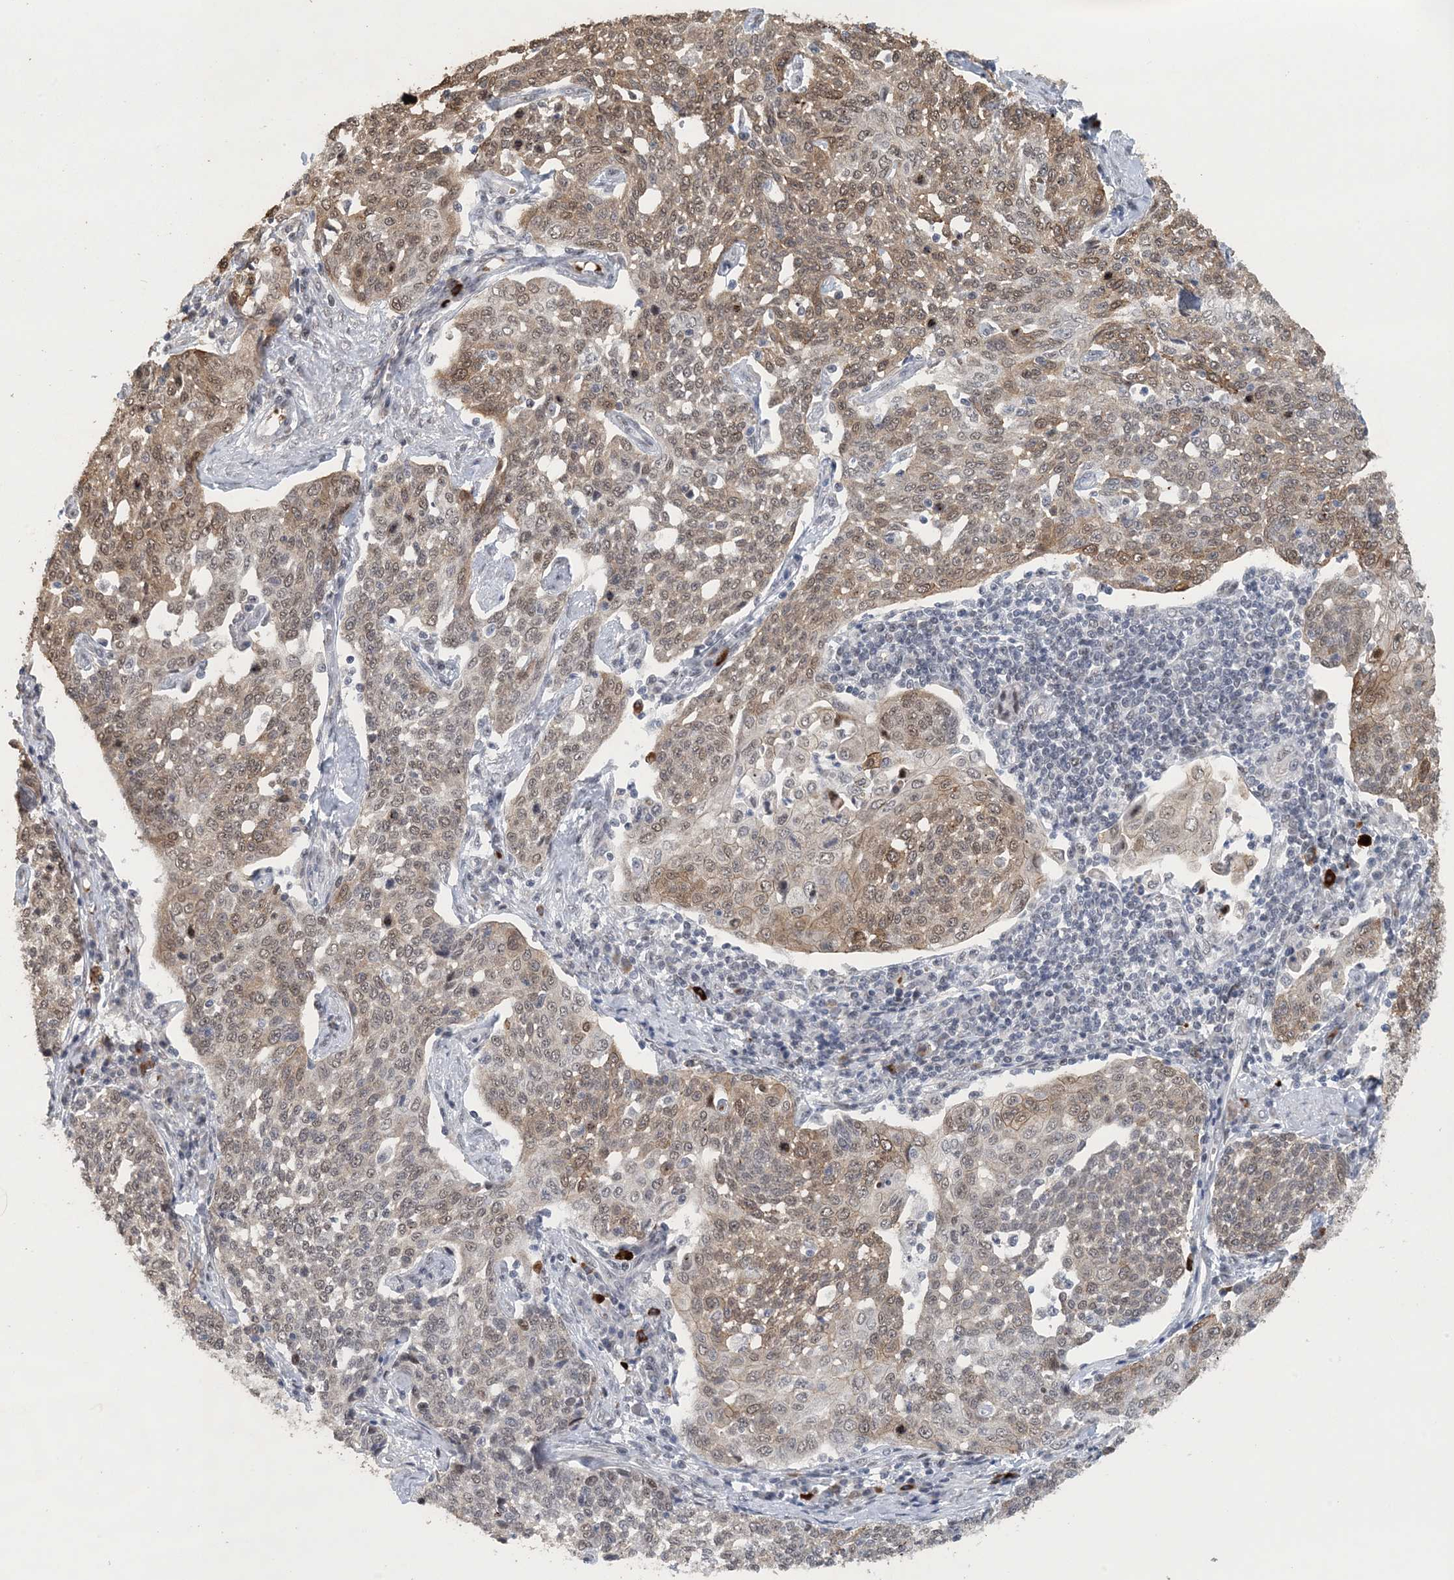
{"staining": {"intensity": "moderate", "quantity": "25%-75%", "location": "cytoplasmic/membranous,nuclear"}, "tissue": "cervical cancer", "cell_type": "Tumor cells", "image_type": "cancer", "snomed": [{"axis": "morphology", "description": "Squamous cell carcinoma, NOS"}, {"axis": "topography", "description": "Cervix"}], "caption": "Immunohistochemistry (IHC) photomicrograph of cervical cancer (squamous cell carcinoma) stained for a protein (brown), which shows medium levels of moderate cytoplasmic/membranous and nuclear staining in approximately 25%-75% of tumor cells.", "gene": "MBD2", "patient": {"sex": "female", "age": 34}}